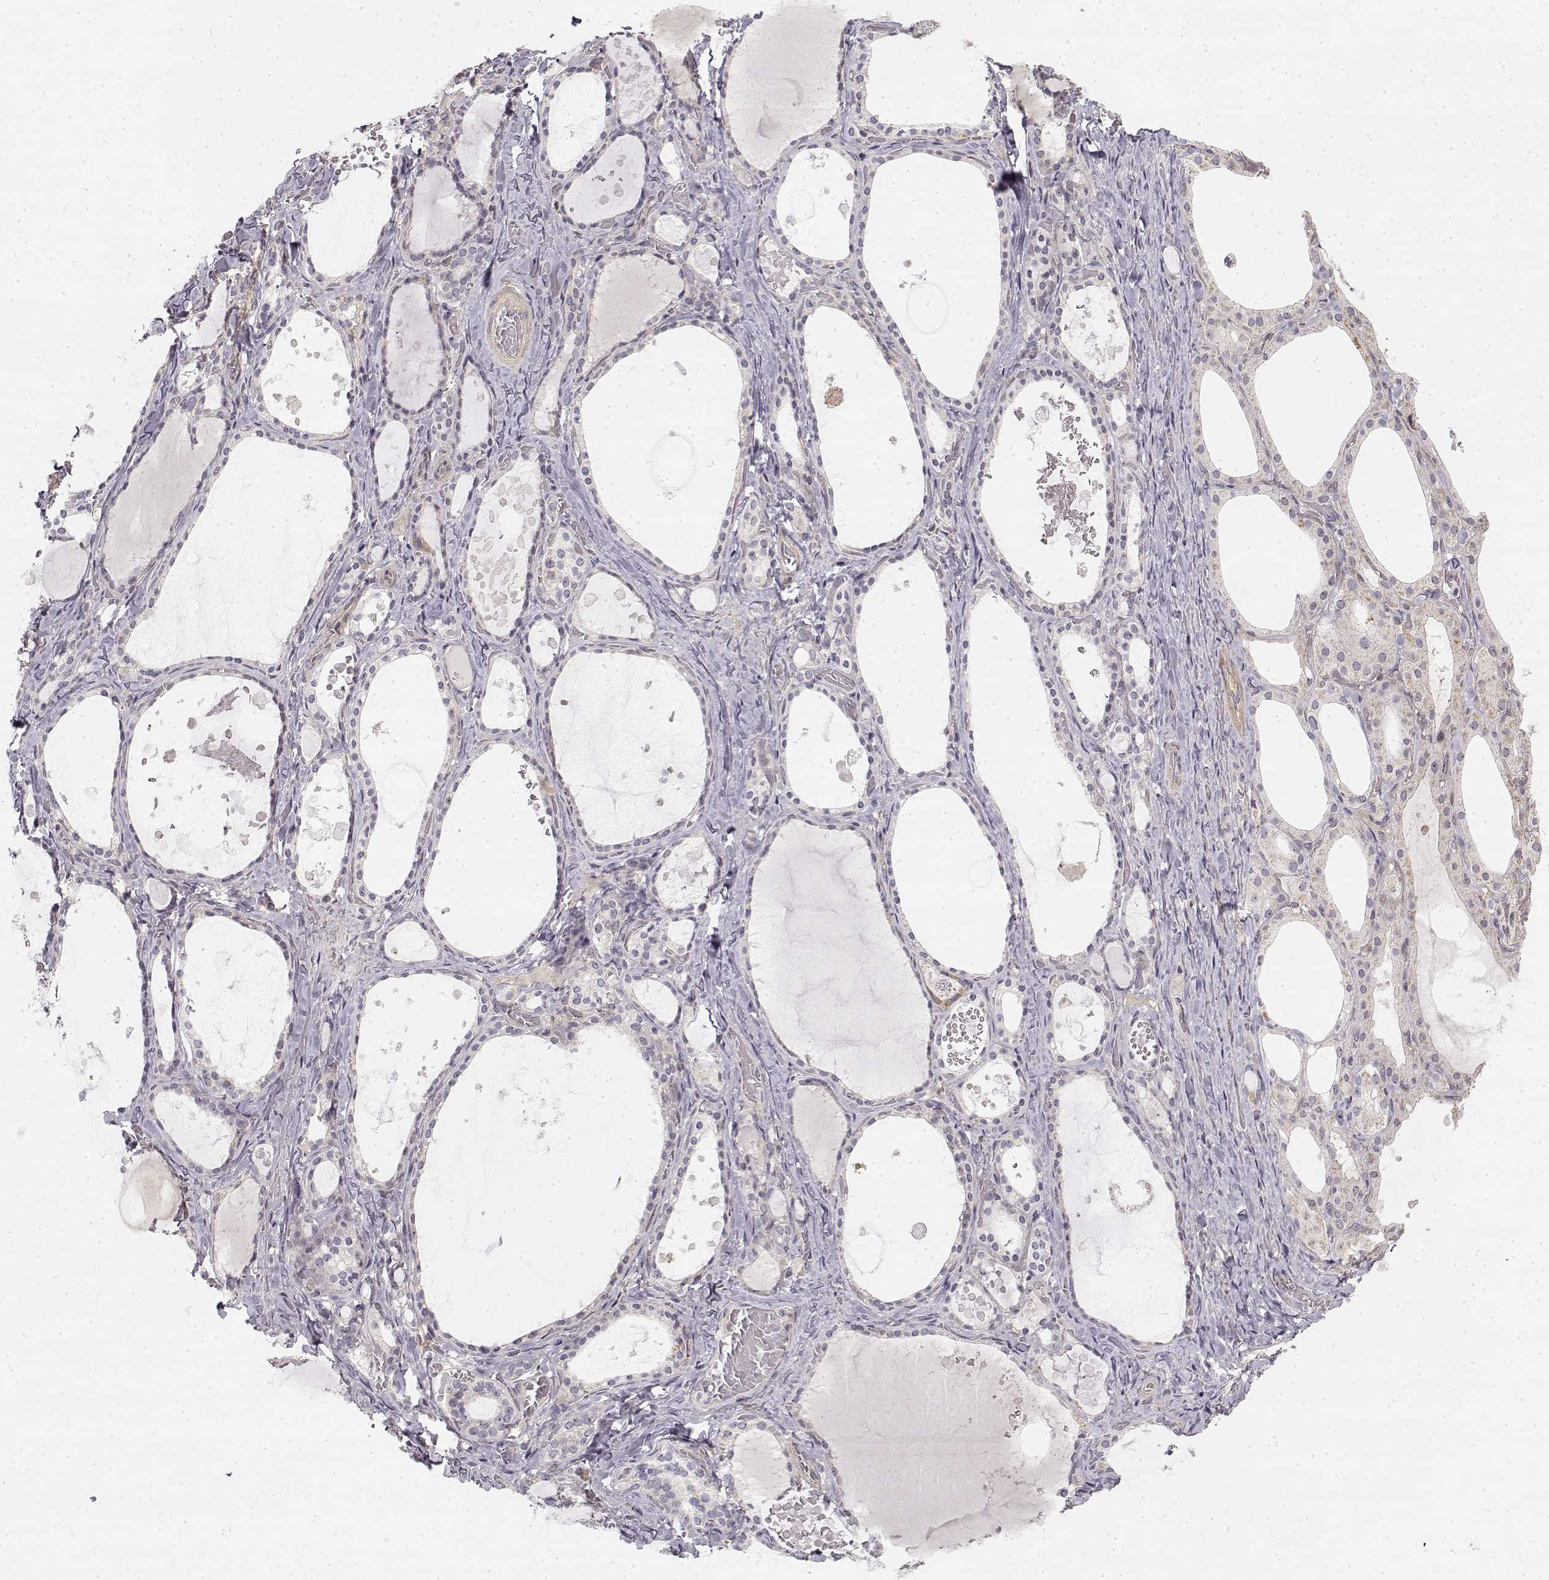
{"staining": {"intensity": "negative", "quantity": "none", "location": "none"}, "tissue": "thyroid gland", "cell_type": "Glandular cells", "image_type": "normal", "snomed": [{"axis": "morphology", "description": "Normal tissue, NOS"}, {"axis": "topography", "description": "Thyroid gland"}], "caption": "High magnification brightfield microscopy of unremarkable thyroid gland stained with DAB (brown) and counterstained with hematoxylin (blue): glandular cells show no significant positivity.", "gene": "MED12L", "patient": {"sex": "female", "age": 56}}